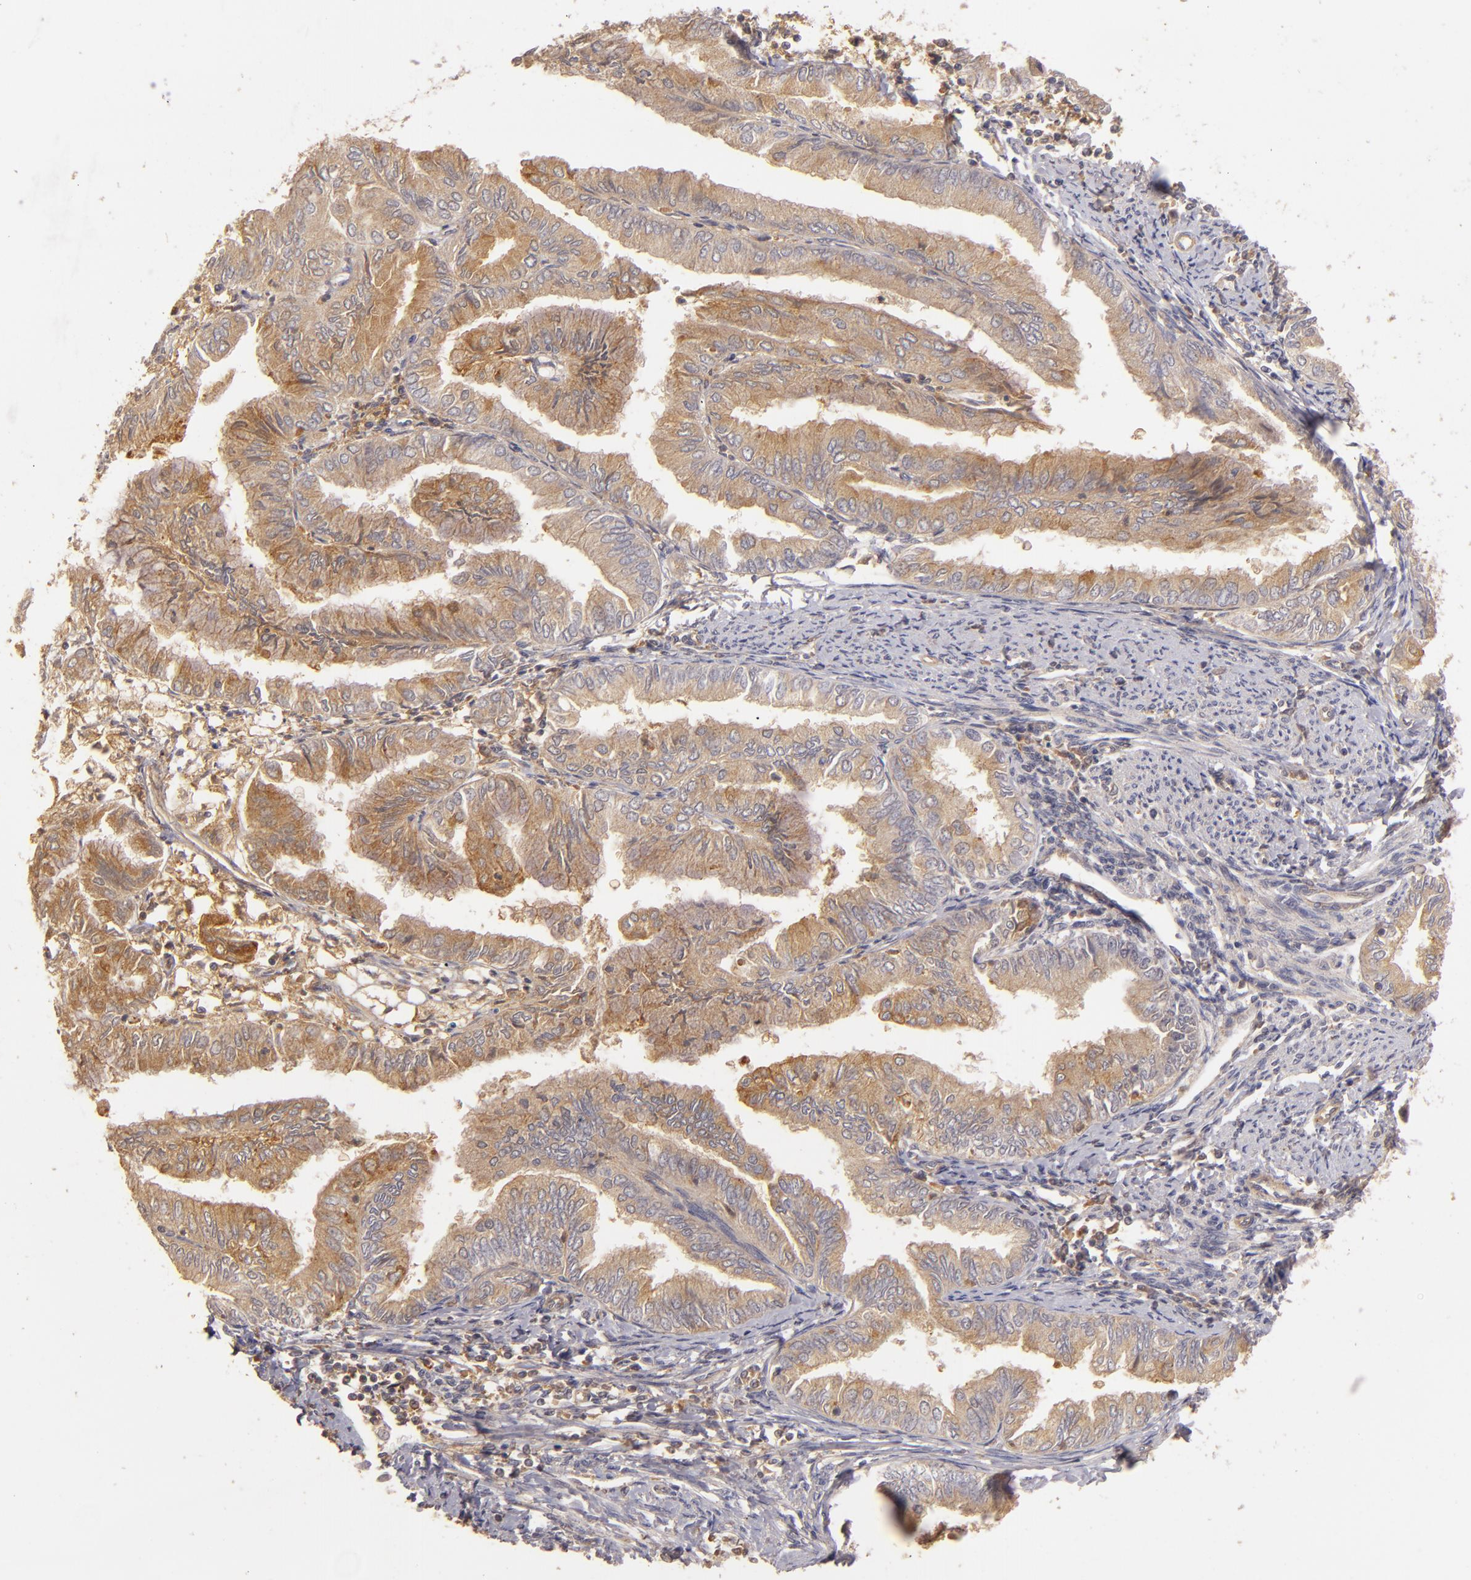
{"staining": {"intensity": "strong", "quantity": ">75%", "location": "cytoplasmic/membranous"}, "tissue": "endometrial cancer", "cell_type": "Tumor cells", "image_type": "cancer", "snomed": [{"axis": "morphology", "description": "Adenocarcinoma, NOS"}, {"axis": "topography", "description": "Endometrium"}], "caption": "Immunohistochemistry (IHC) histopathology image of neoplastic tissue: endometrial cancer (adenocarcinoma) stained using IHC reveals high levels of strong protein expression localized specifically in the cytoplasmic/membranous of tumor cells, appearing as a cytoplasmic/membranous brown color.", "gene": "PRKCD", "patient": {"sex": "female", "age": 66}}